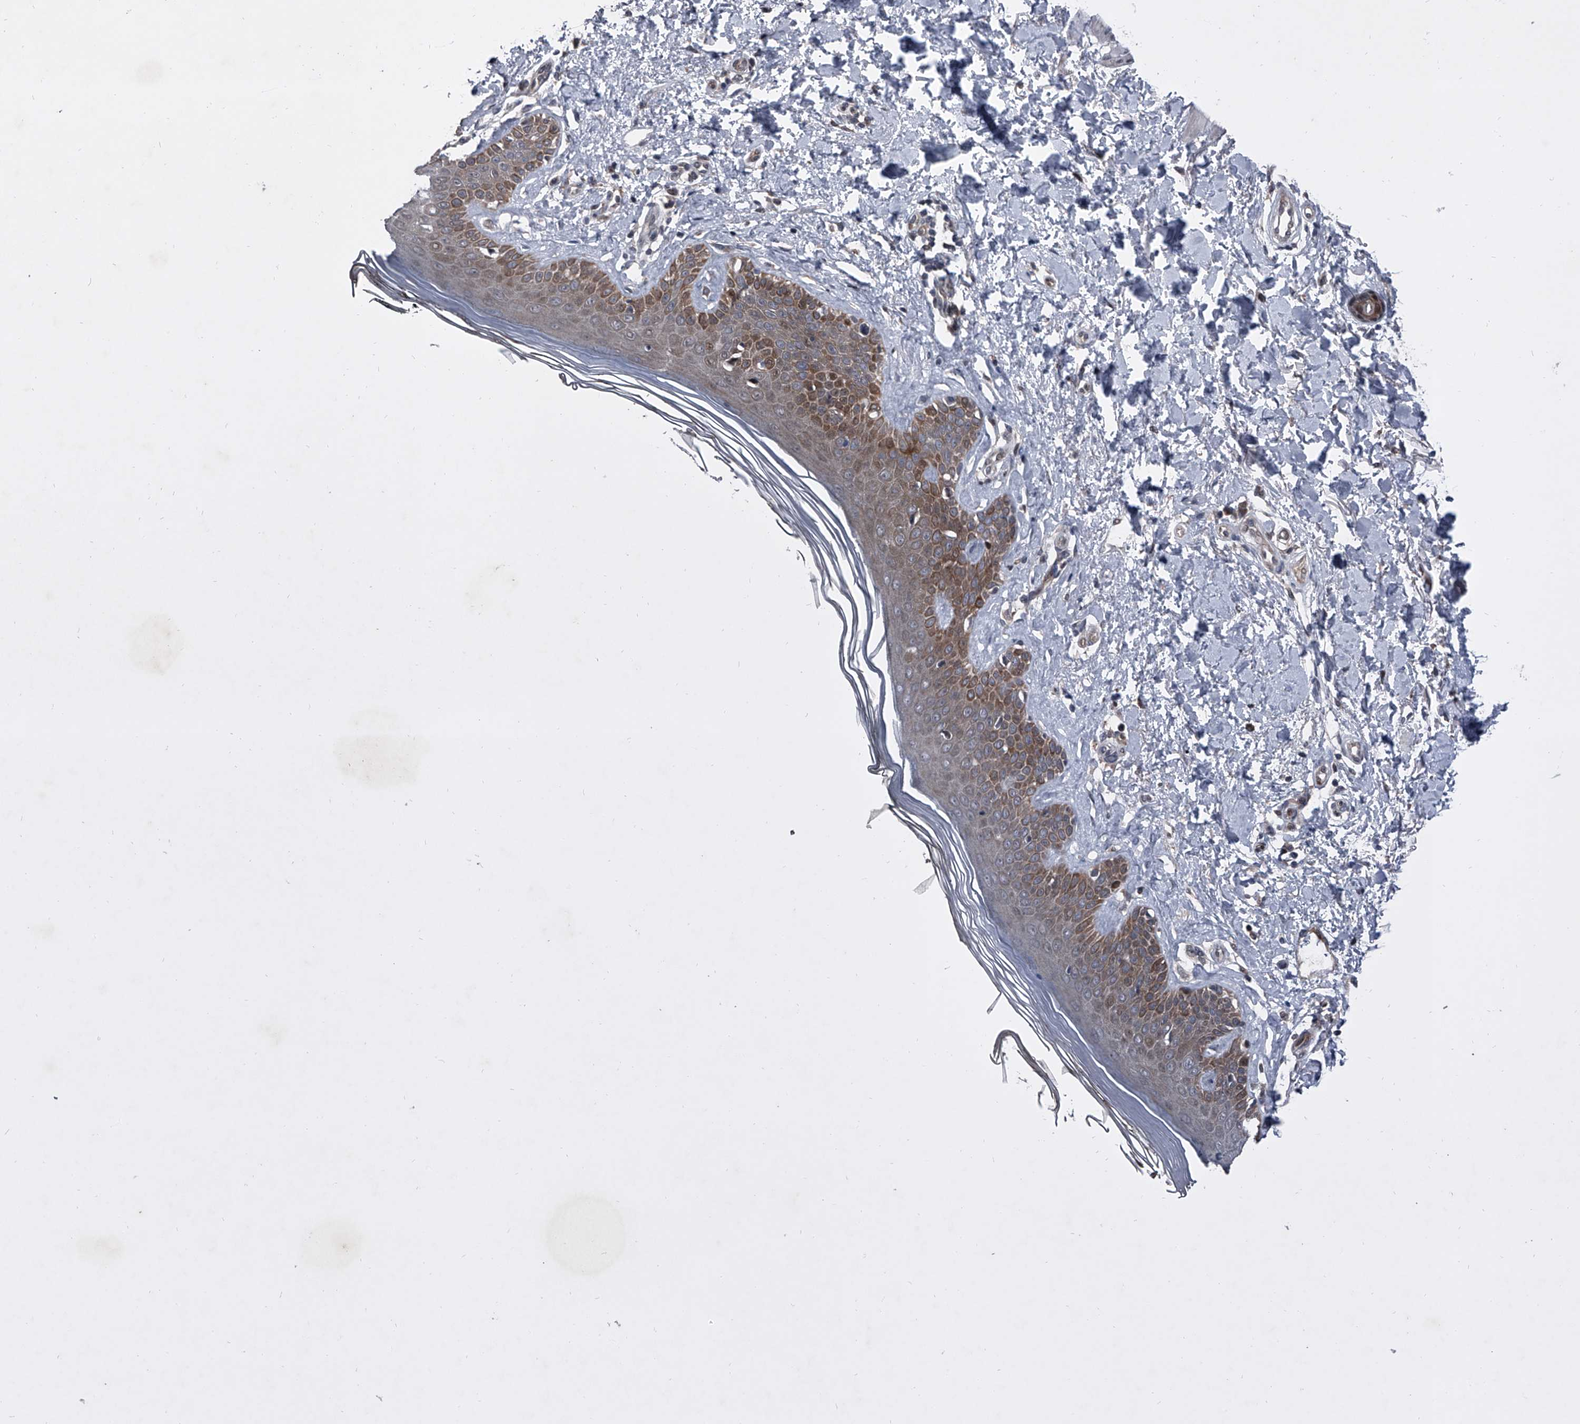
{"staining": {"intensity": "moderate", "quantity": "25%-75%", "location": "cytoplasmic/membranous,nuclear"}, "tissue": "skin", "cell_type": "Fibroblasts", "image_type": "normal", "snomed": [{"axis": "morphology", "description": "Normal tissue, NOS"}, {"axis": "topography", "description": "Skin"}], "caption": "Moderate cytoplasmic/membranous,nuclear positivity is seen in about 25%-75% of fibroblasts in normal skin. (Brightfield microscopy of DAB IHC at high magnification).", "gene": "ELK4", "patient": {"sex": "female", "age": 64}}